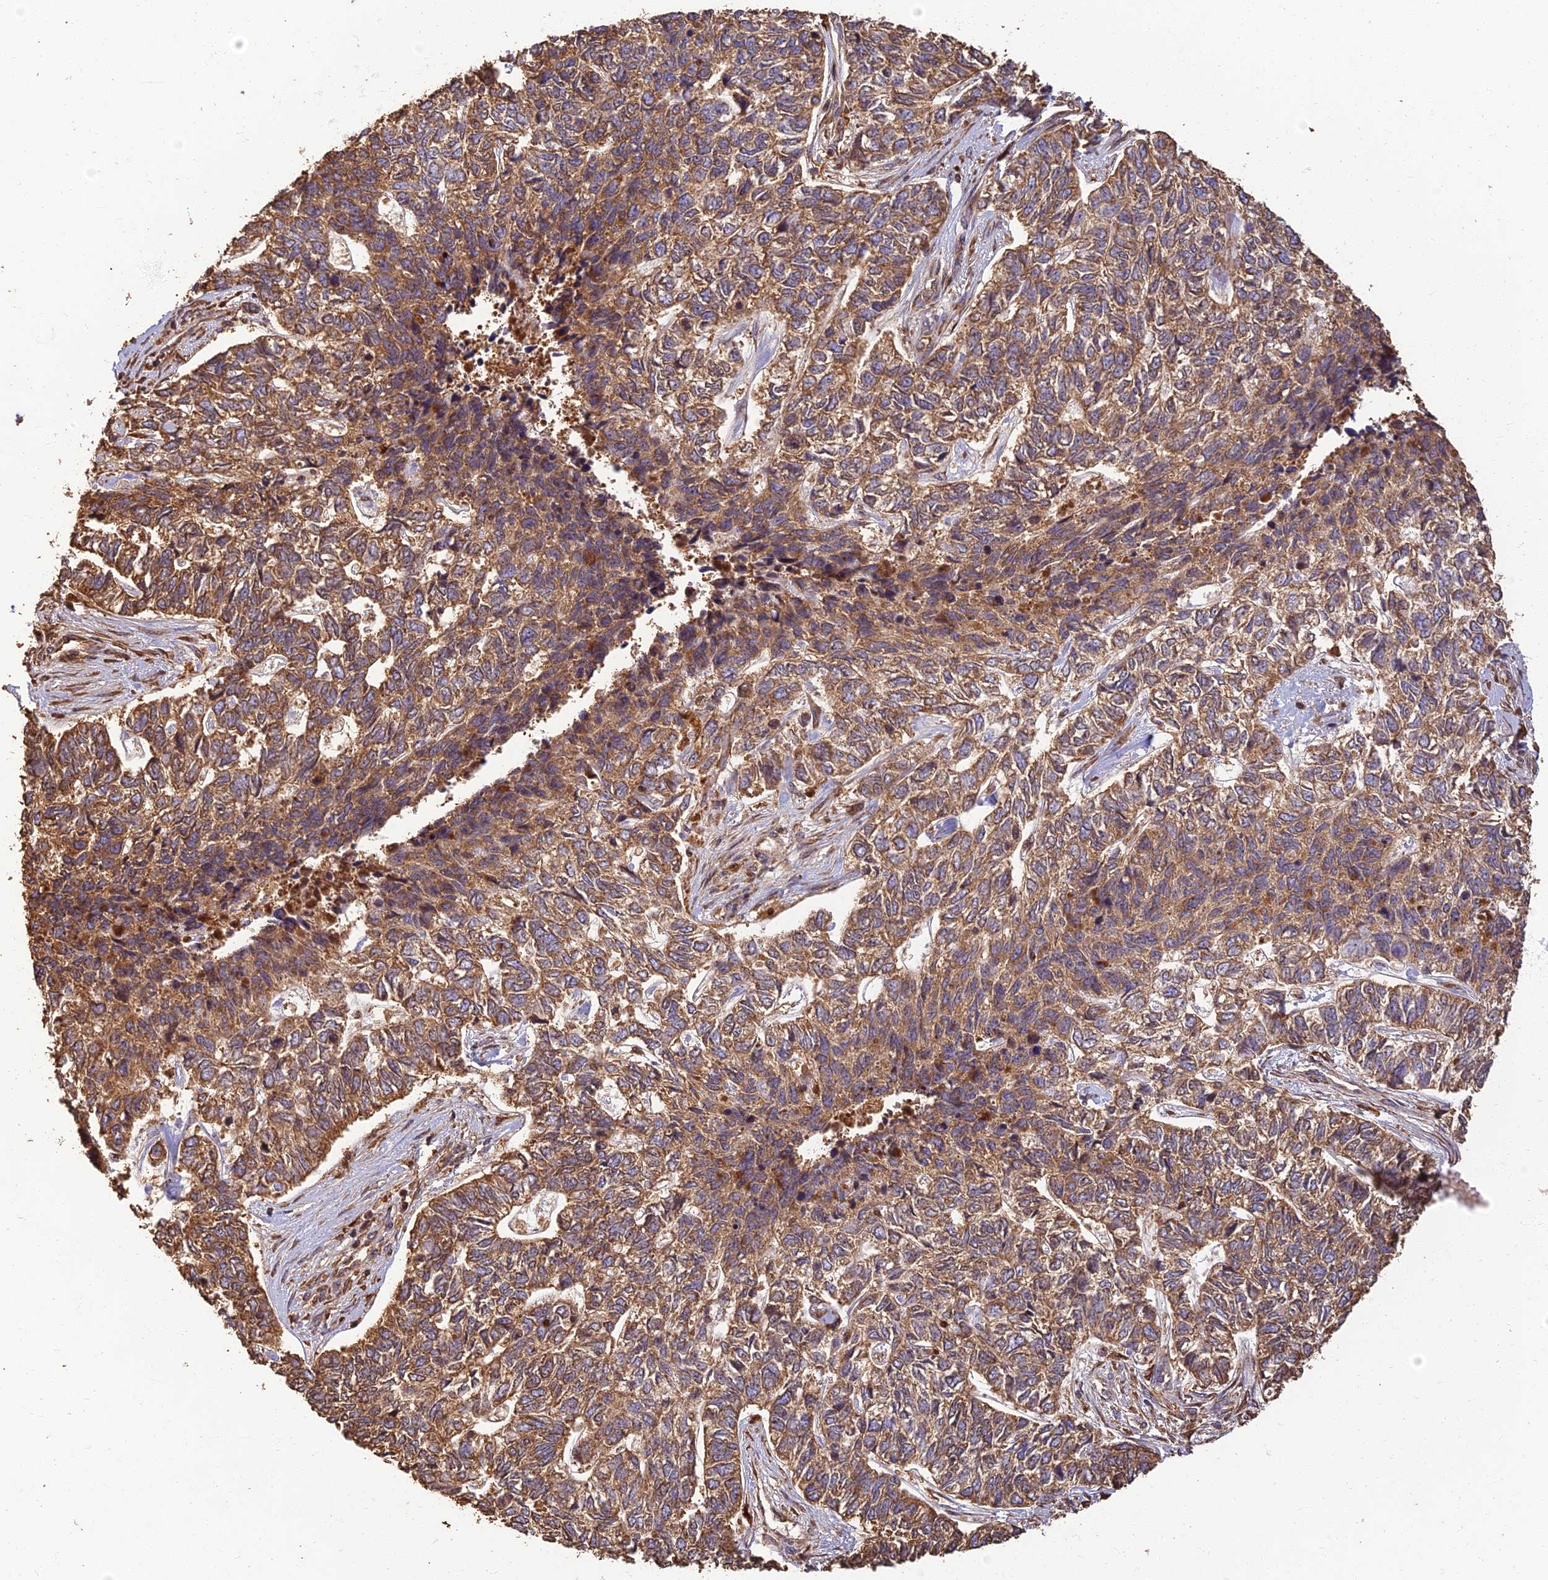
{"staining": {"intensity": "moderate", "quantity": ">75%", "location": "cytoplasmic/membranous"}, "tissue": "skin cancer", "cell_type": "Tumor cells", "image_type": "cancer", "snomed": [{"axis": "morphology", "description": "Basal cell carcinoma"}, {"axis": "topography", "description": "Skin"}], "caption": "Tumor cells reveal medium levels of moderate cytoplasmic/membranous positivity in approximately >75% of cells in skin basal cell carcinoma.", "gene": "CORO1C", "patient": {"sex": "female", "age": 65}}